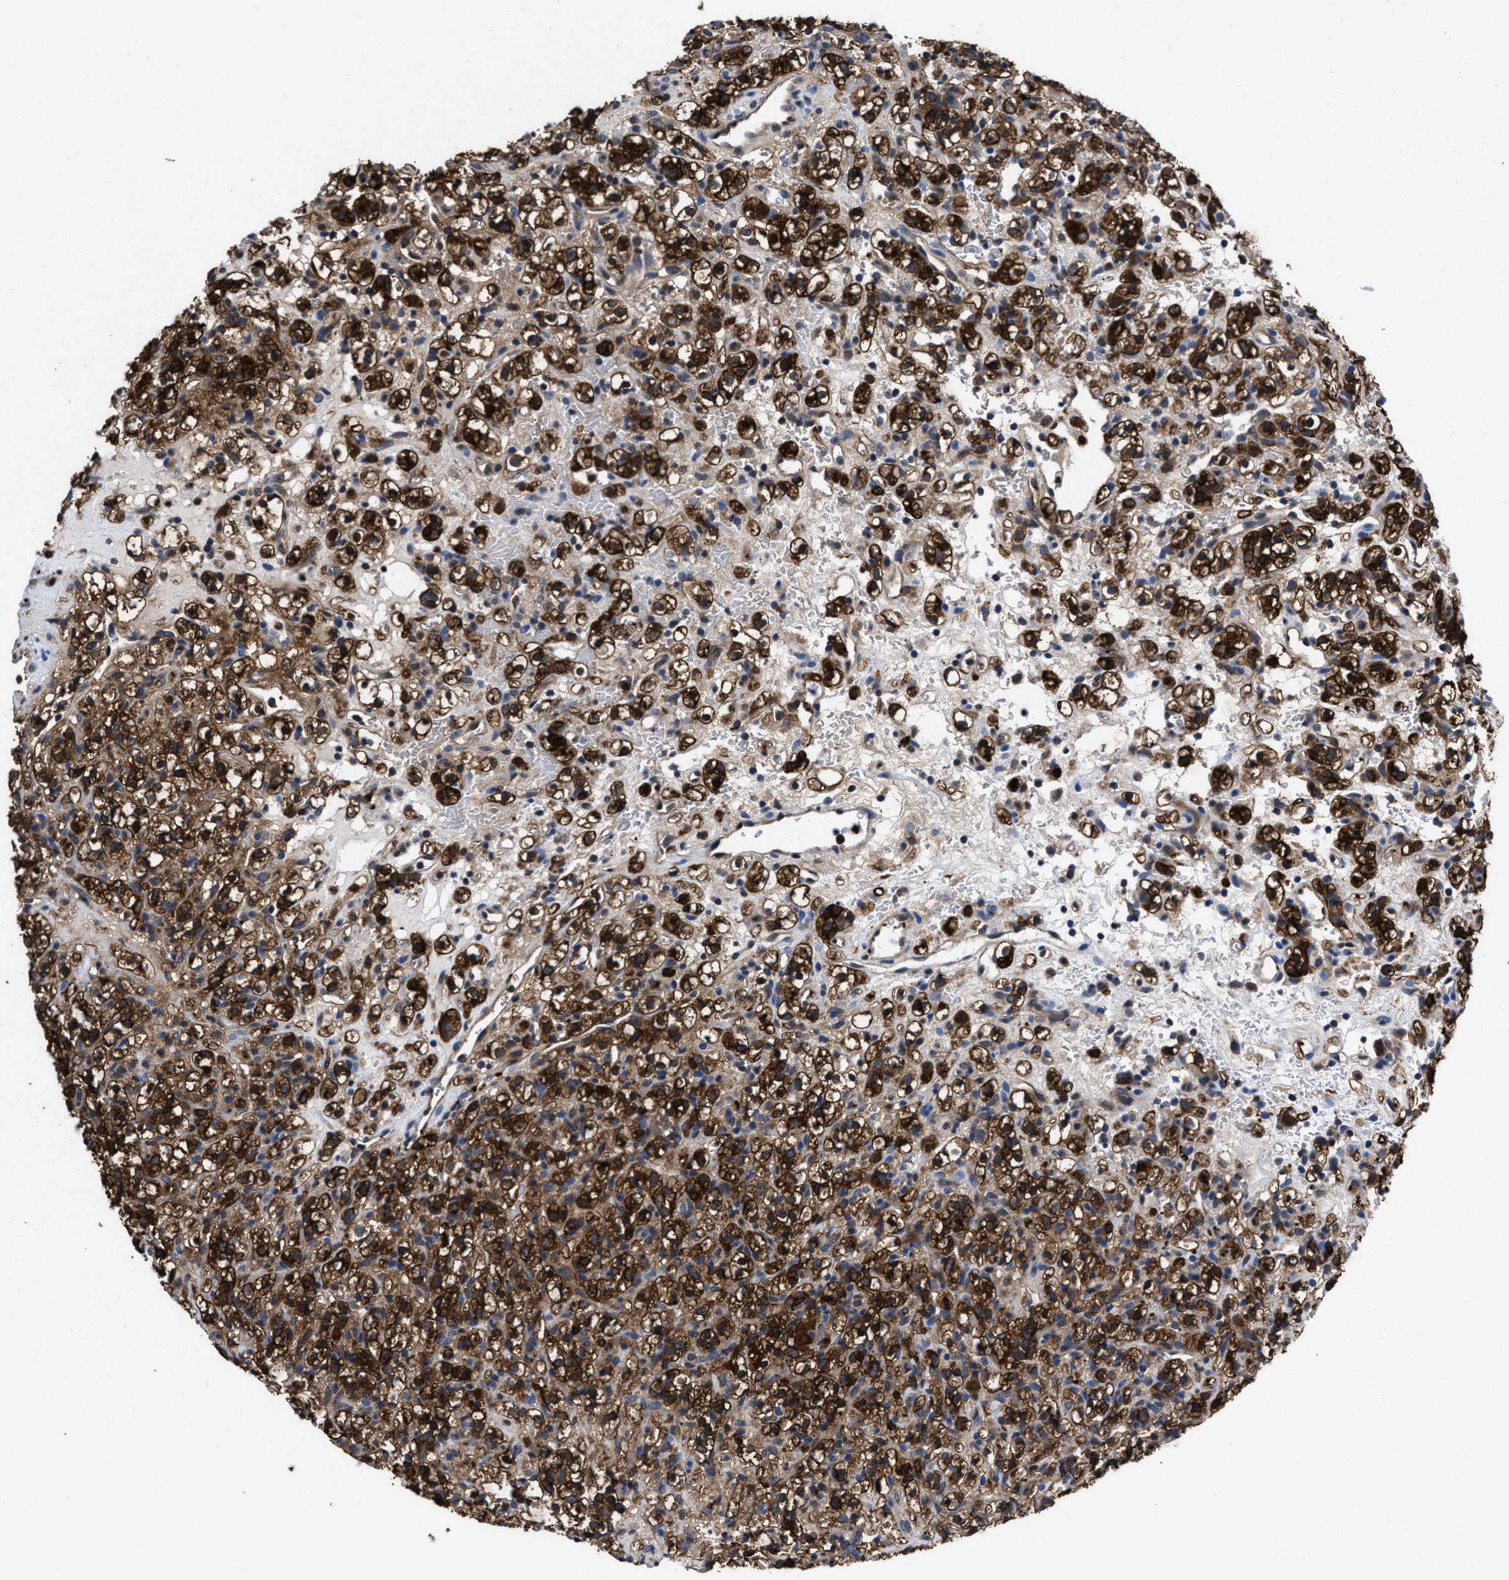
{"staining": {"intensity": "strong", "quantity": ">75%", "location": "cytoplasmic/membranous"}, "tissue": "renal cancer", "cell_type": "Tumor cells", "image_type": "cancer", "snomed": [{"axis": "morphology", "description": "Normal tissue, NOS"}, {"axis": "morphology", "description": "Adenocarcinoma, NOS"}, {"axis": "topography", "description": "Kidney"}], "caption": "Tumor cells display high levels of strong cytoplasmic/membranous staining in approximately >75% of cells in renal cancer (adenocarcinoma).", "gene": "ACLY", "patient": {"sex": "female", "age": 72}}